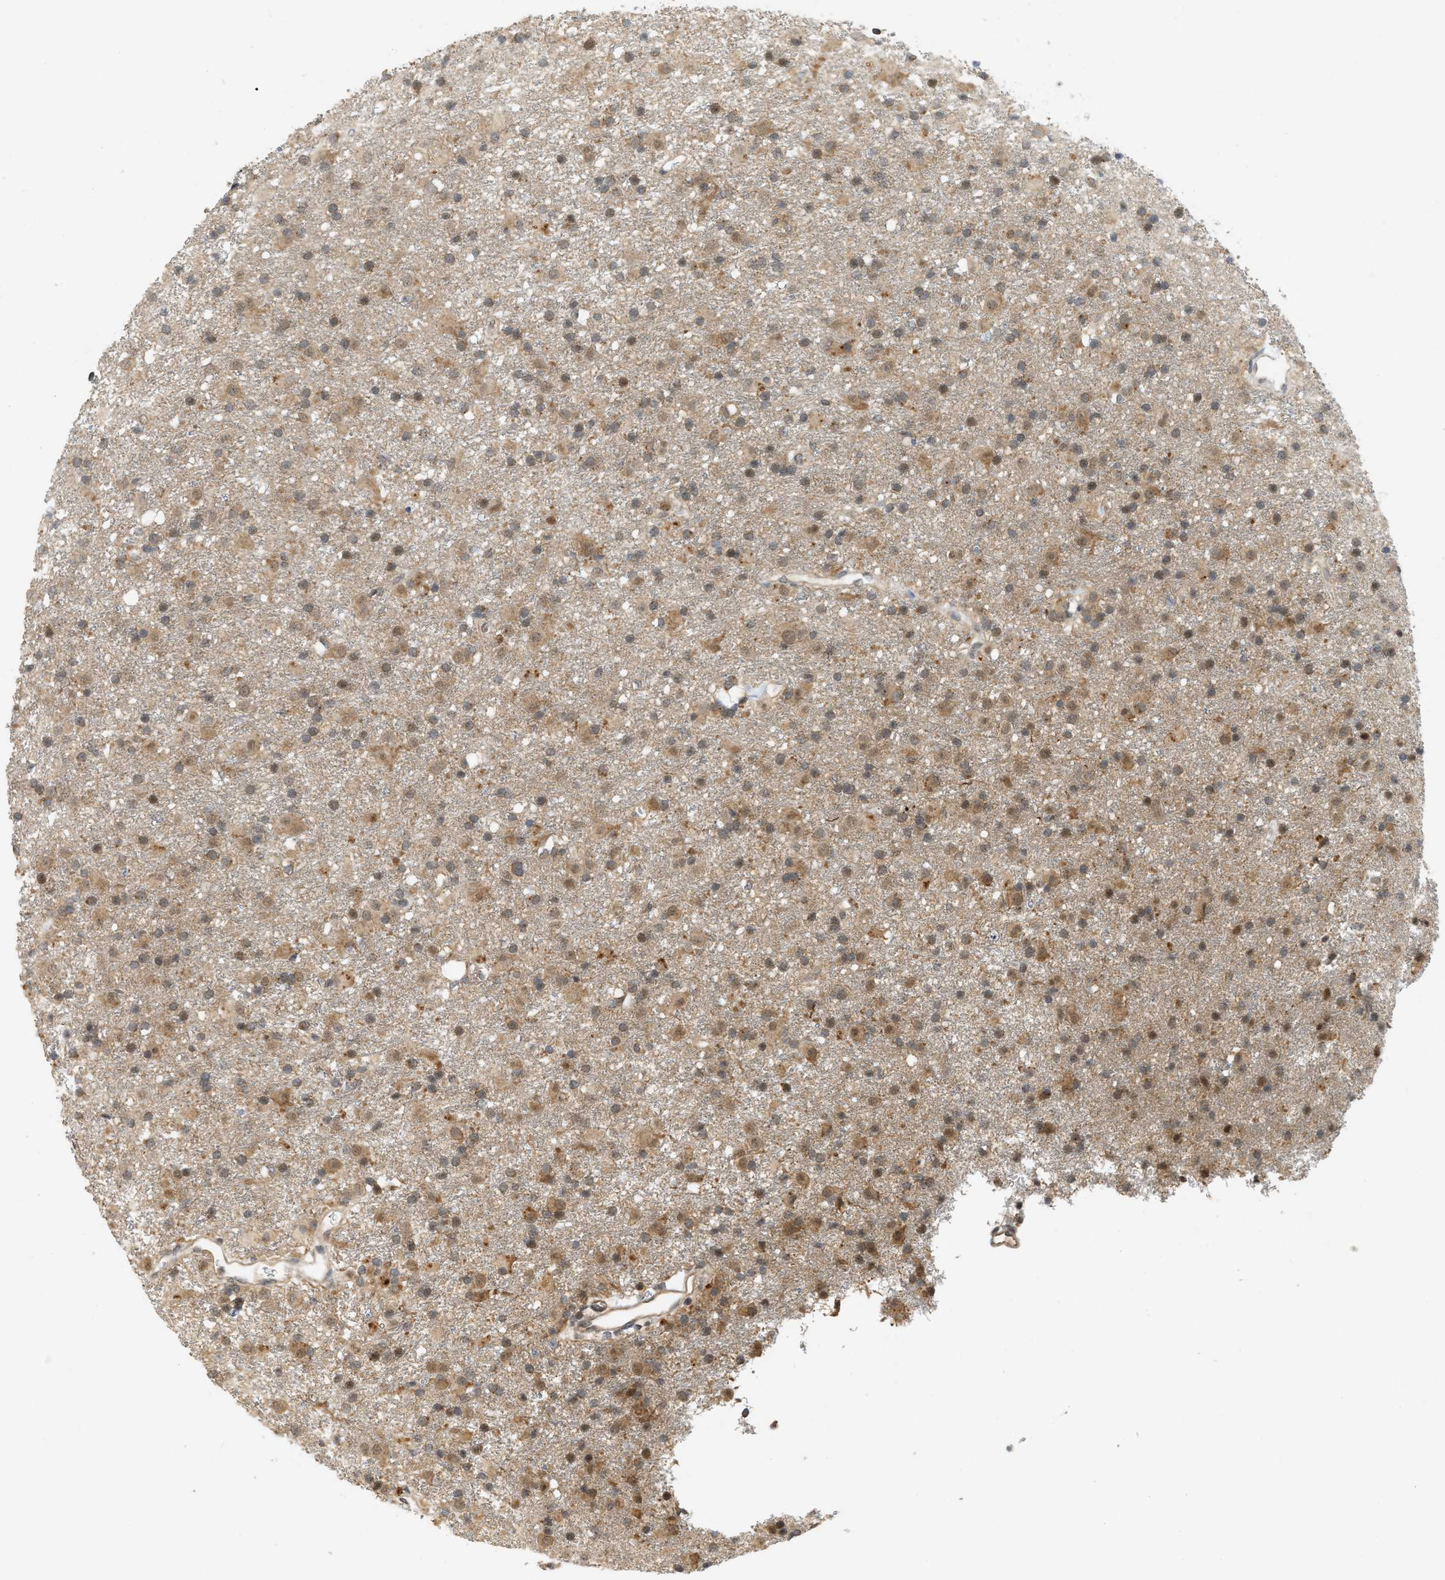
{"staining": {"intensity": "moderate", "quantity": ">75%", "location": "cytoplasmic/membranous,nuclear"}, "tissue": "glioma", "cell_type": "Tumor cells", "image_type": "cancer", "snomed": [{"axis": "morphology", "description": "Glioma, malignant, Low grade"}, {"axis": "topography", "description": "Brain"}], "caption": "The micrograph exhibits immunohistochemical staining of malignant glioma (low-grade). There is moderate cytoplasmic/membranous and nuclear expression is identified in approximately >75% of tumor cells.", "gene": "PRKD1", "patient": {"sex": "male", "age": 65}}